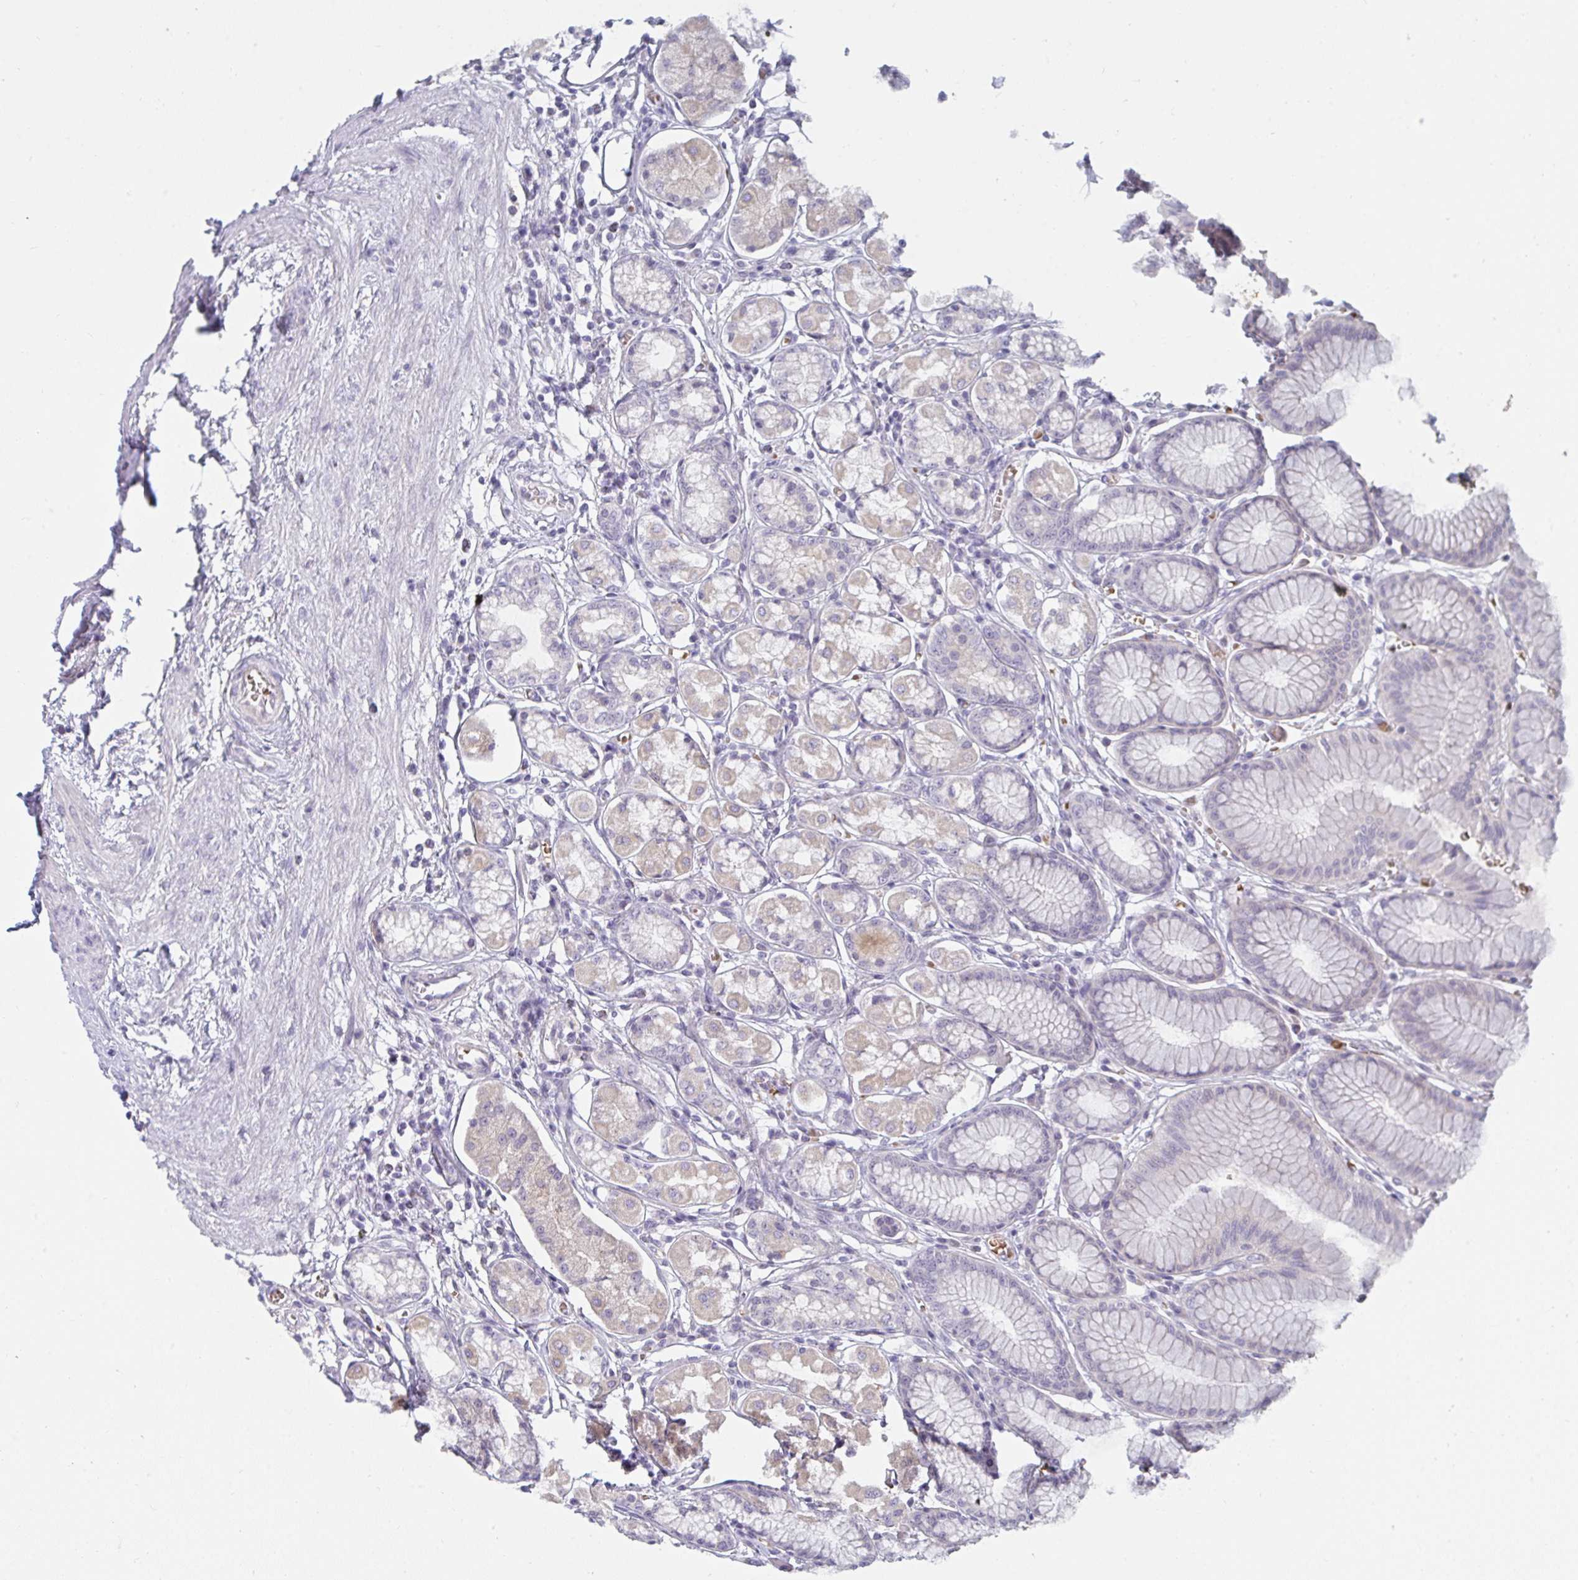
{"staining": {"intensity": "weak", "quantity": "<25%", "location": "cytoplasmic/membranous"}, "tissue": "stomach", "cell_type": "Glandular cells", "image_type": "normal", "snomed": [{"axis": "morphology", "description": "Normal tissue, NOS"}, {"axis": "topography", "description": "Stomach"}, {"axis": "topography", "description": "Stomach, lower"}], "caption": "Normal stomach was stained to show a protein in brown. There is no significant staining in glandular cells. The staining was performed using DAB to visualize the protein expression in brown, while the nuclei were stained in blue with hematoxylin (Magnification: 20x).", "gene": "SHB", "patient": {"sex": "male", "age": 76}}